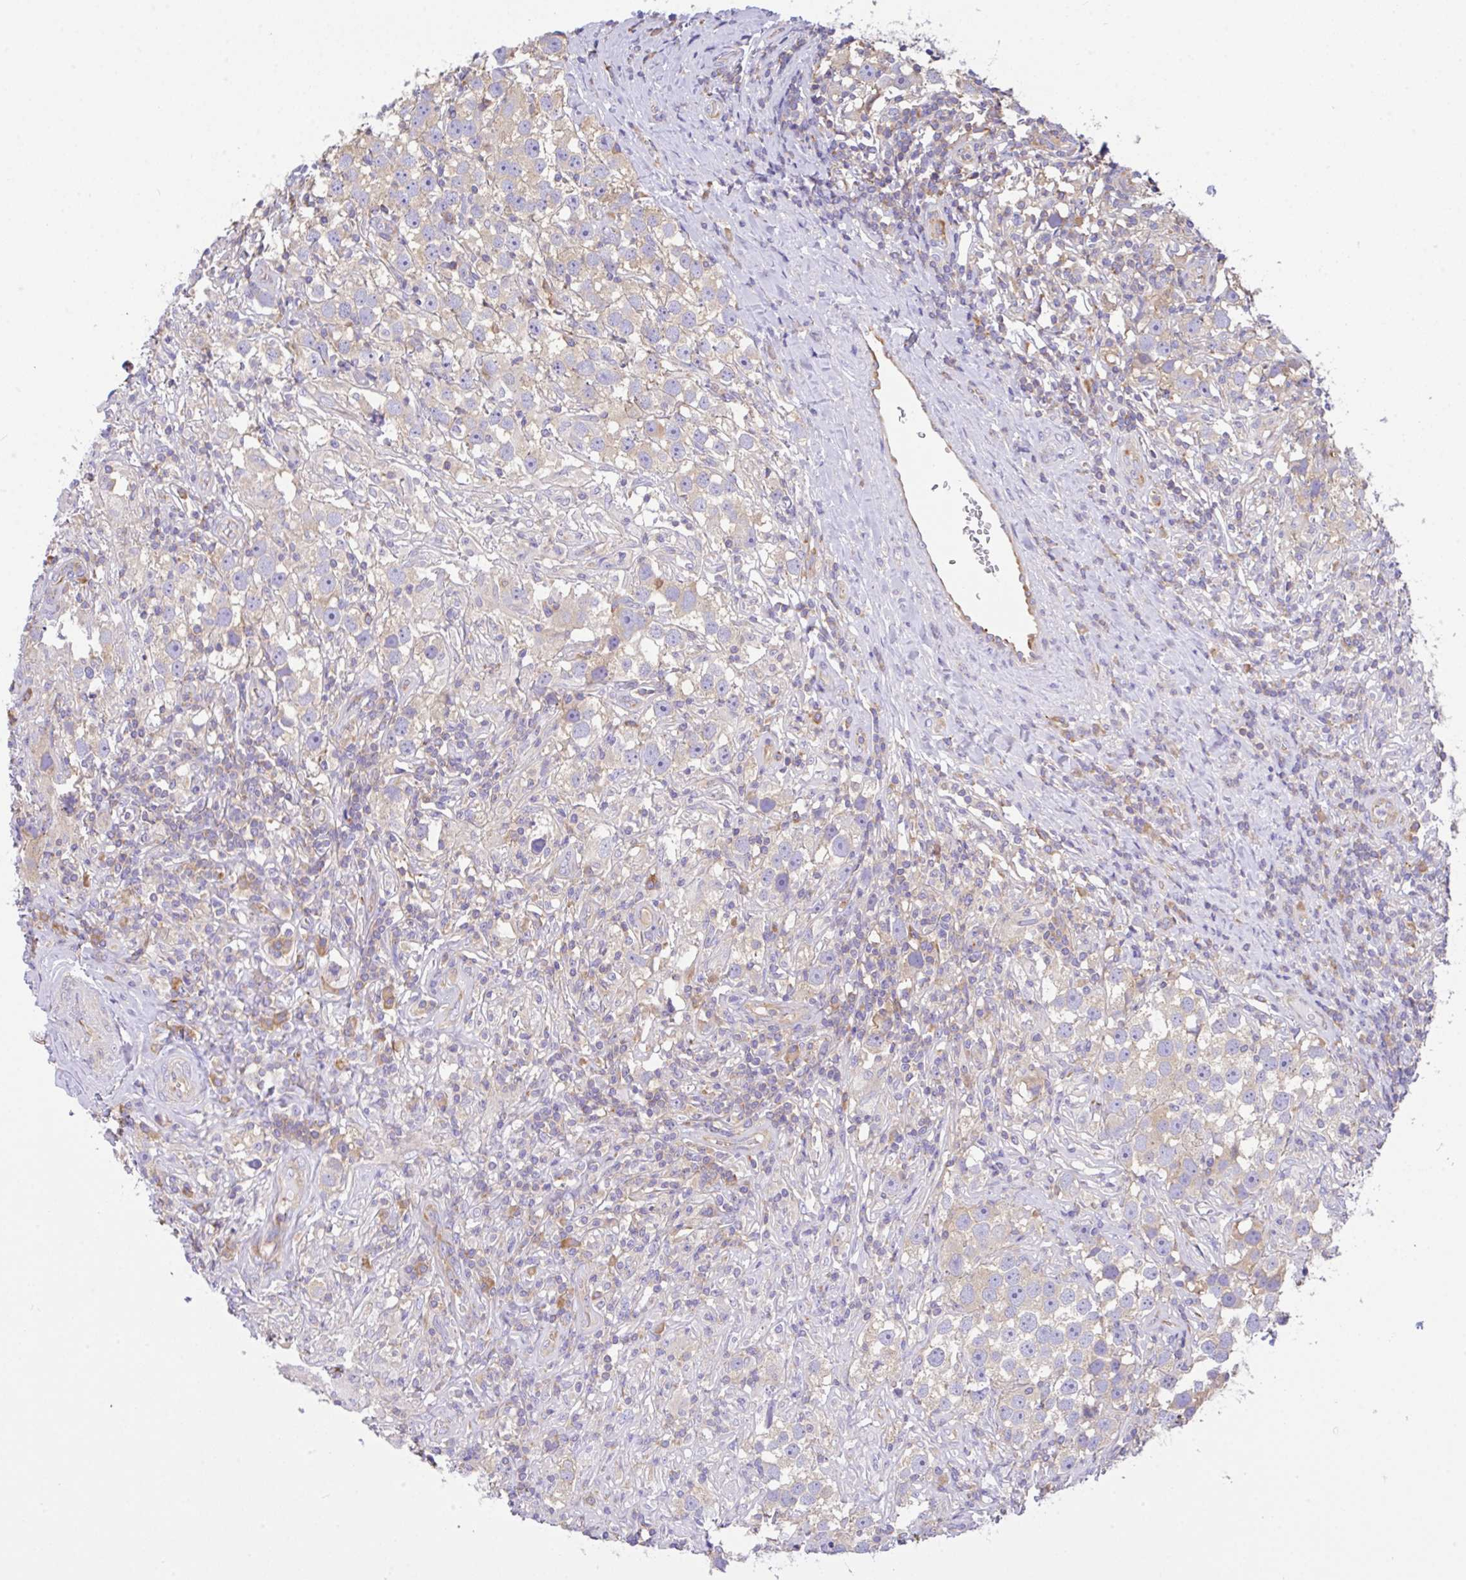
{"staining": {"intensity": "weak", "quantity": "<25%", "location": "cytoplasmic/membranous"}, "tissue": "testis cancer", "cell_type": "Tumor cells", "image_type": "cancer", "snomed": [{"axis": "morphology", "description": "Seminoma, NOS"}, {"axis": "topography", "description": "Testis"}], "caption": "The immunohistochemistry histopathology image has no significant positivity in tumor cells of testis cancer tissue. (Immunohistochemistry, brightfield microscopy, high magnification).", "gene": "GFPT2", "patient": {"sex": "male", "age": 49}}